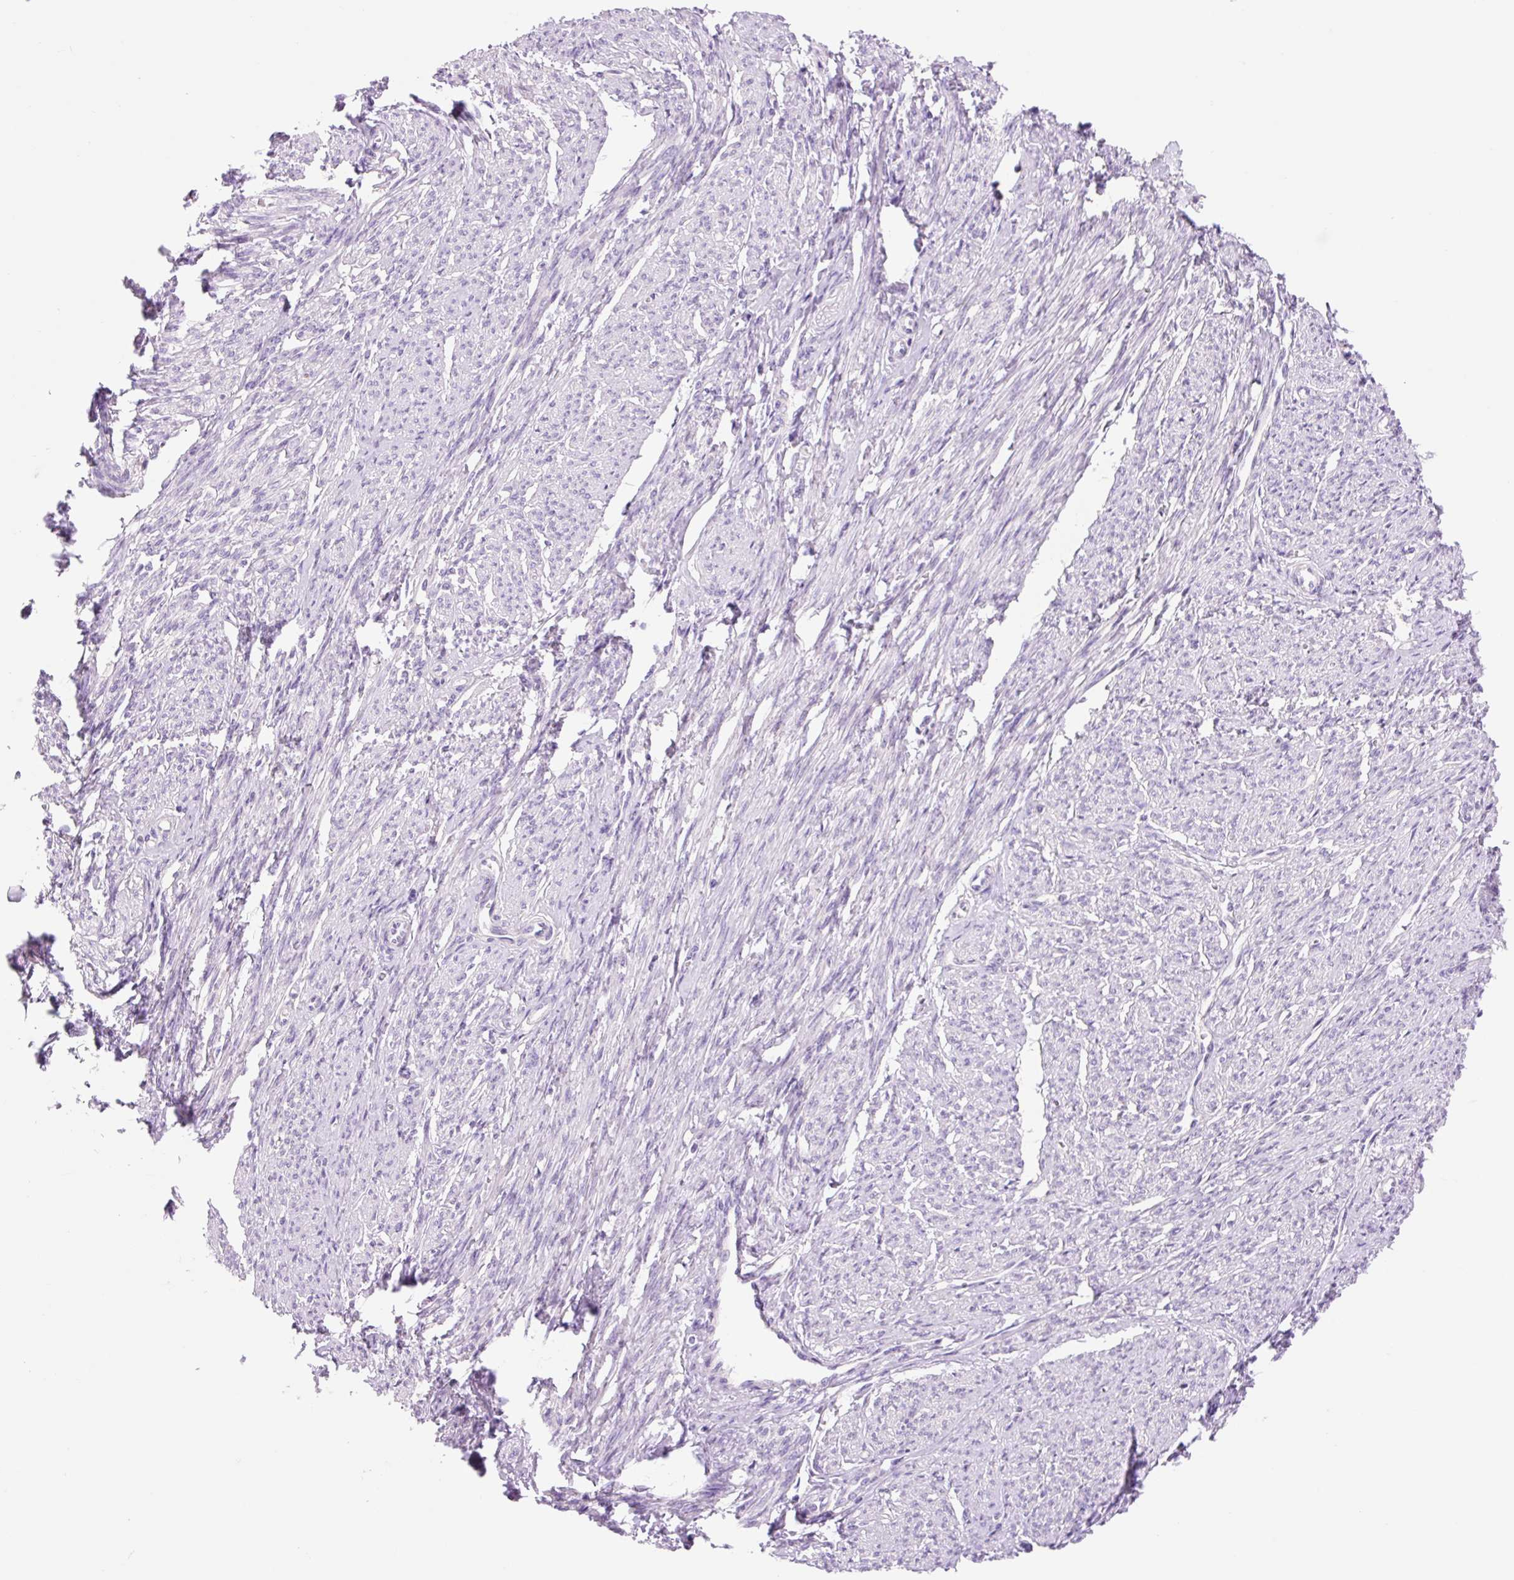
{"staining": {"intensity": "negative", "quantity": "none", "location": "none"}, "tissue": "smooth muscle", "cell_type": "Smooth muscle cells", "image_type": "normal", "snomed": [{"axis": "morphology", "description": "Normal tissue, NOS"}, {"axis": "topography", "description": "Smooth muscle"}], "caption": "Smooth muscle cells are negative for brown protein staining in benign smooth muscle. Nuclei are stained in blue.", "gene": "CELF6", "patient": {"sex": "female", "age": 65}}